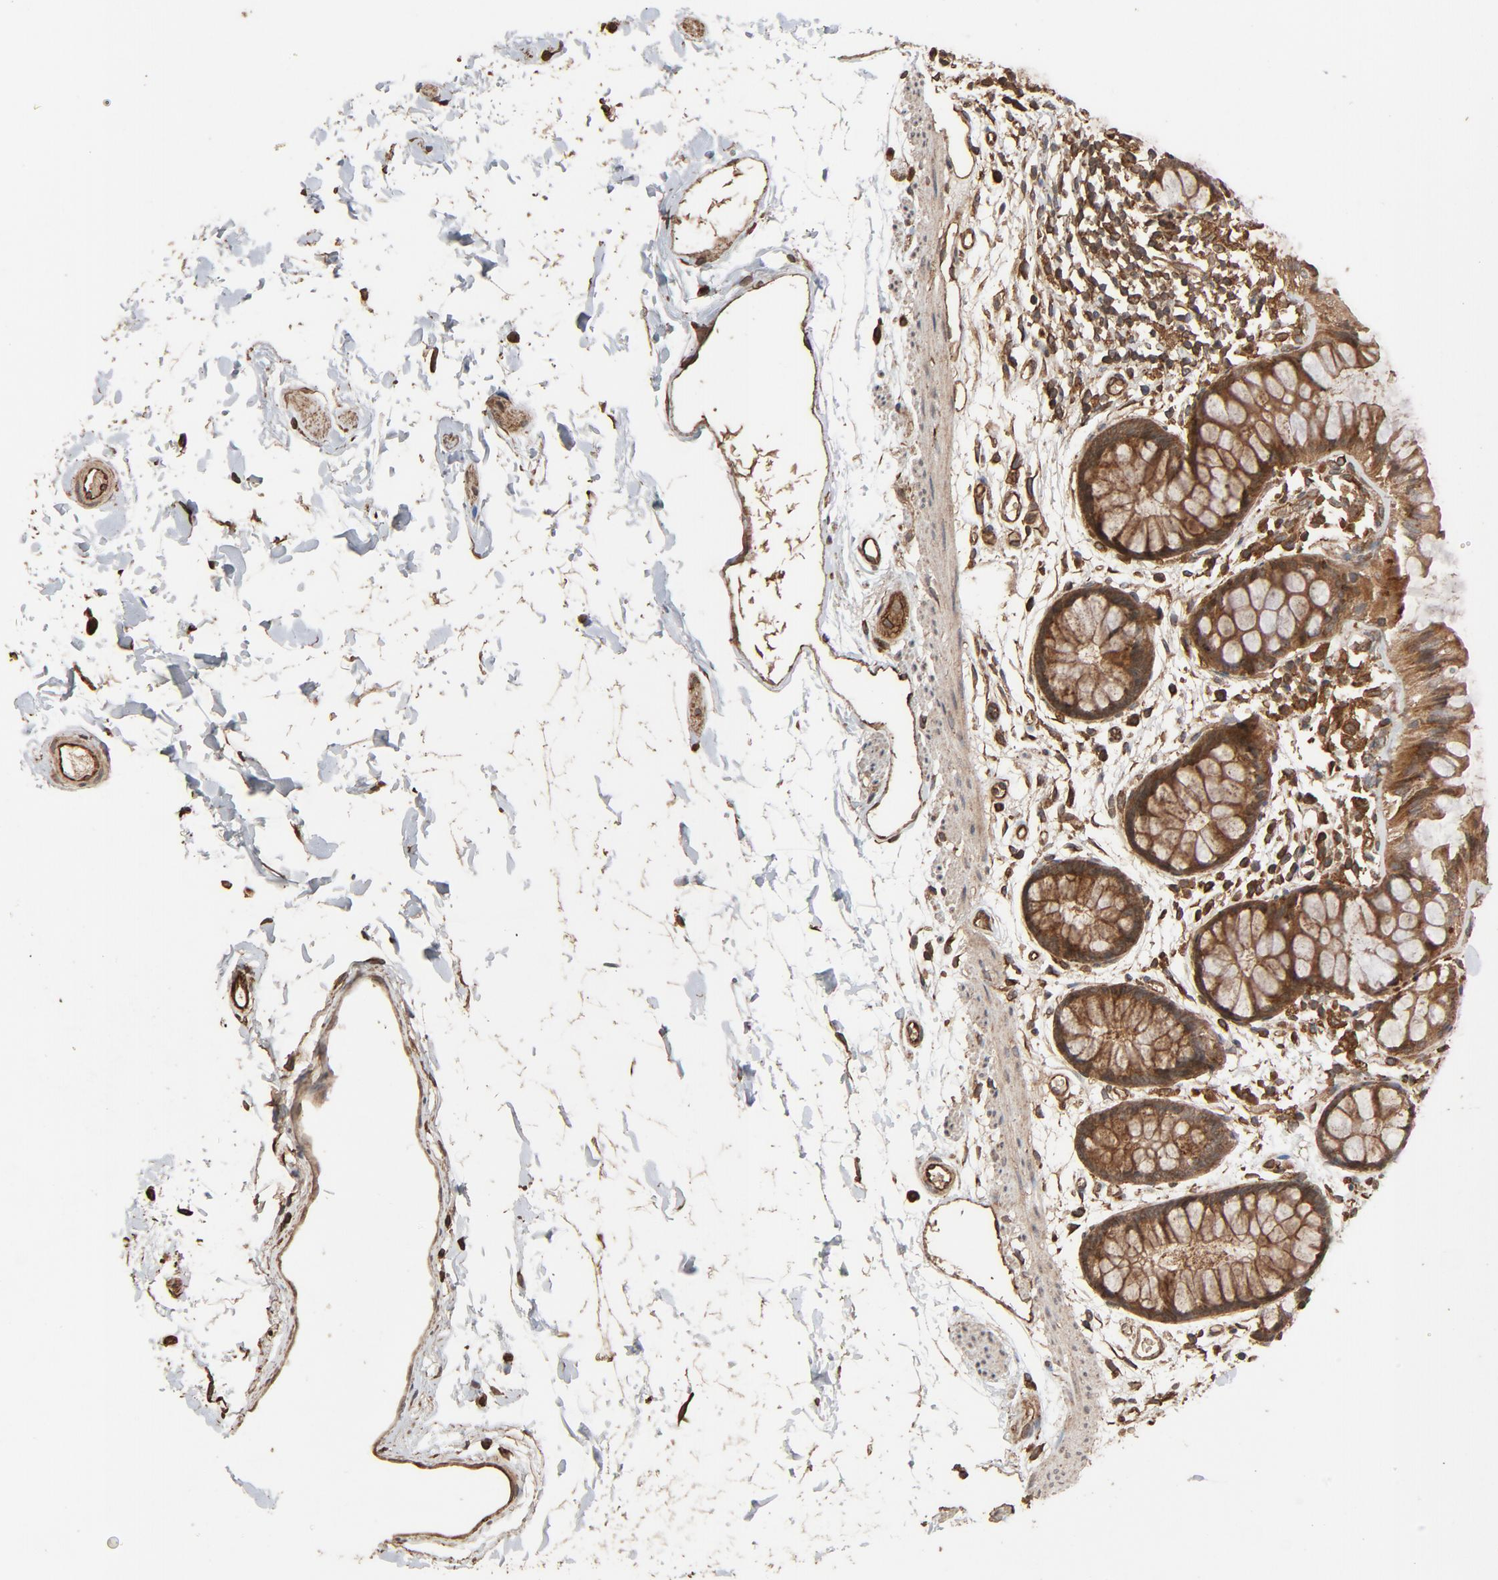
{"staining": {"intensity": "moderate", "quantity": ">75%", "location": "cytoplasmic/membranous"}, "tissue": "rectum", "cell_type": "Glandular cells", "image_type": "normal", "snomed": [{"axis": "morphology", "description": "Normal tissue, NOS"}, {"axis": "topography", "description": "Rectum"}], "caption": "A medium amount of moderate cytoplasmic/membranous positivity is present in approximately >75% of glandular cells in unremarkable rectum. (Stains: DAB in brown, nuclei in blue, Microscopy: brightfield microscopy at high magnification).", "gene": "RPS6KA6", "patient": {"sex": "female", "age": 66}}